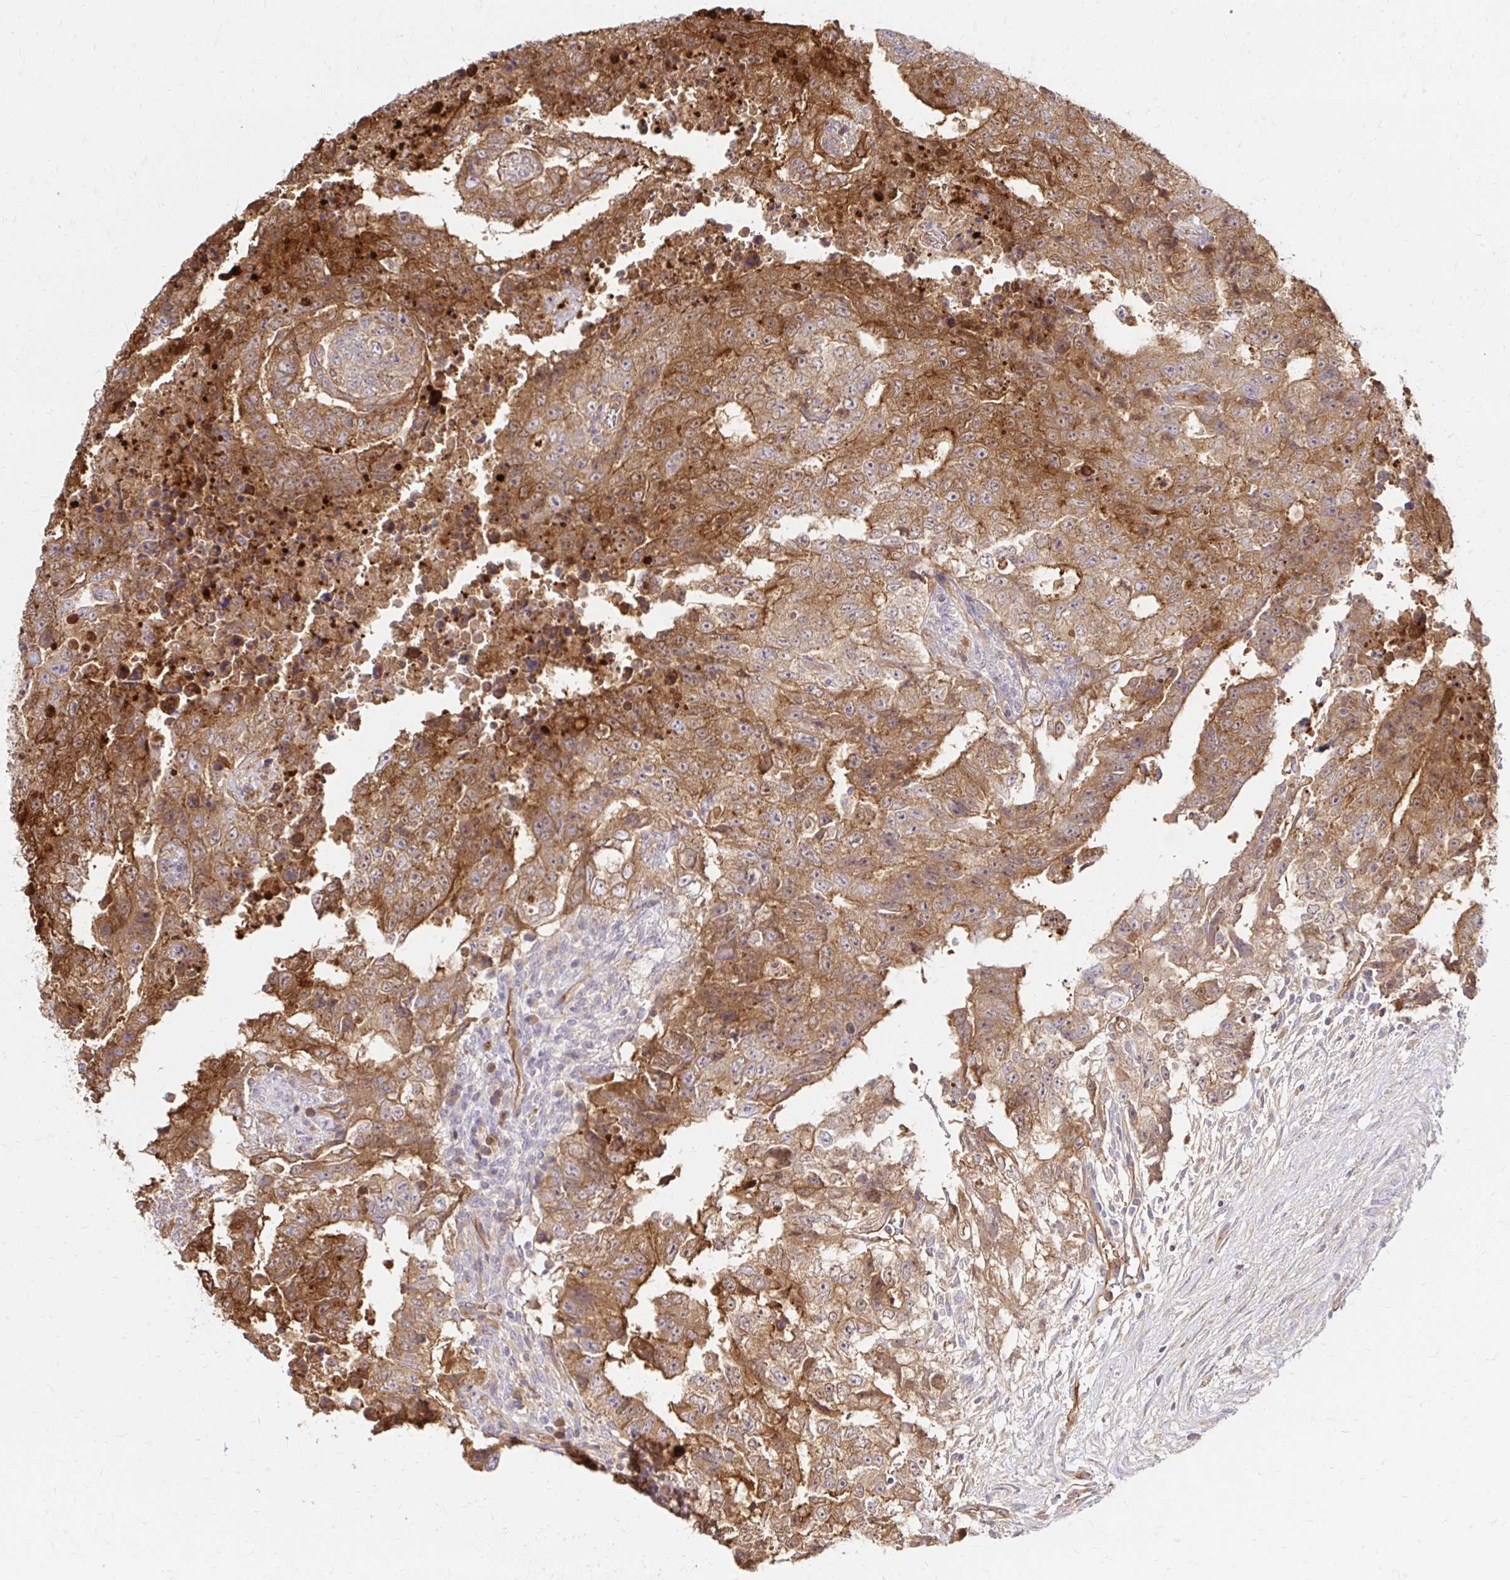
{"staining": {"intensity": "moderate", "quantity": ">75%", "location": "cytoplasmic/membranous"}, "tissue": "testis cancer", "cell_type": "Tumor cells", "image_type": "cancer", "snomed": [{"axis": "morphology", "description": "Carcinoma, Embryonal, NOS"}, {"axis": "topography", "description": "Testis"}], "caption": "Protein staining demonstrates moderate cytoplasmic/membranous expression in about >75% of tumor cells in testis embryonal carcinoma.", "gene": "ITGA2", "patient": {"sex": "male", "age": 24}}